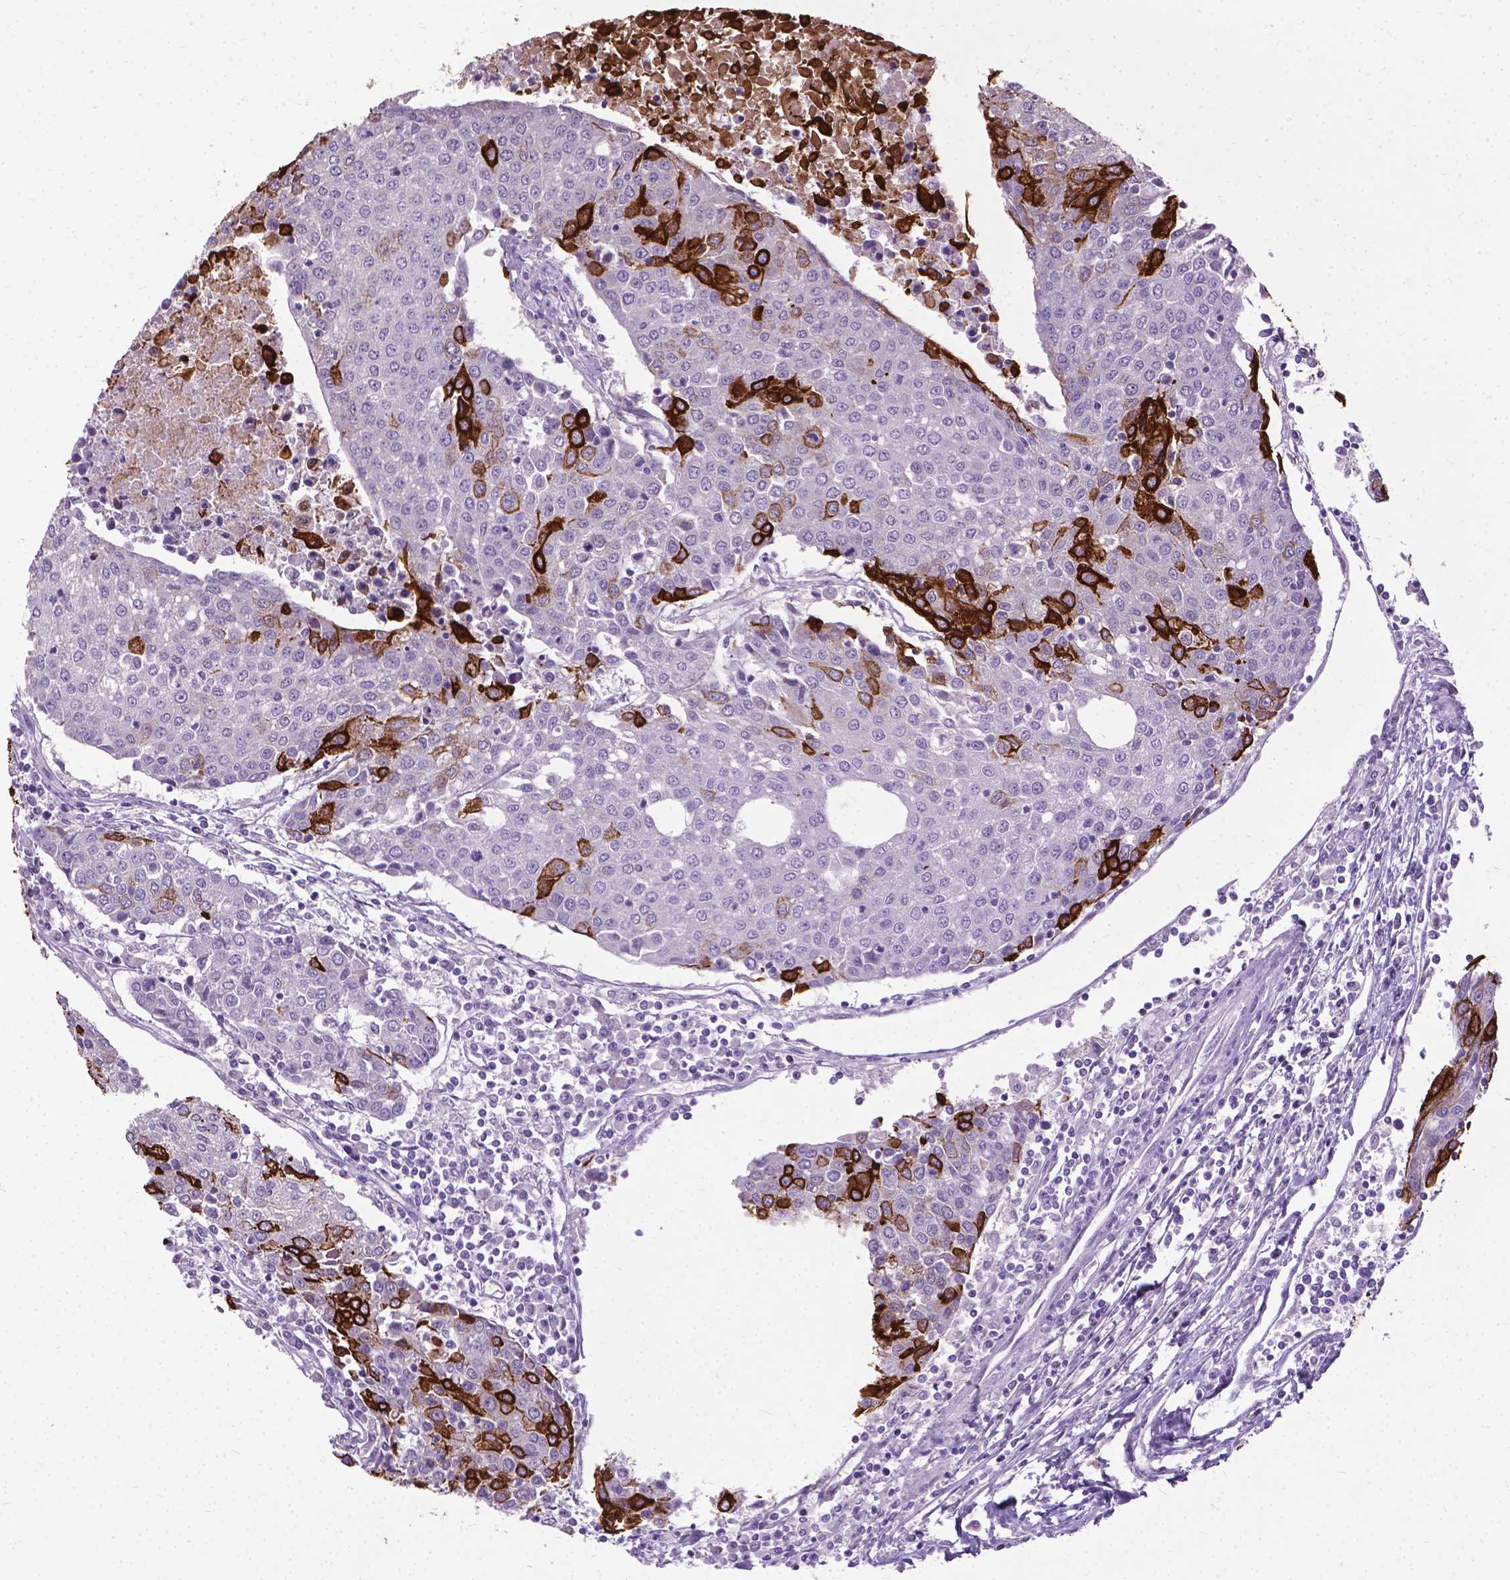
{"staining": {"intensity": "strong", "quantity": "<25%", "location": "cytoplasmic/membranous"}, "tissue": "urothelial cancer", "cell_type": "Tumor cells", "image_type": "cancer", "snomed": [{"axis": "morphology", "description": "Urothelial carcinoma, High grade"}, {"axis": "topography", "description": "Urinary bladder"}], "caption": "Strong cytoplasmic/membranous protein staining is appreciated in about <25% of tumor cells in urothelial carcinoma (high-grade).", "gene": "KRT5", "patient": {"sex": "female", "age": 85}}